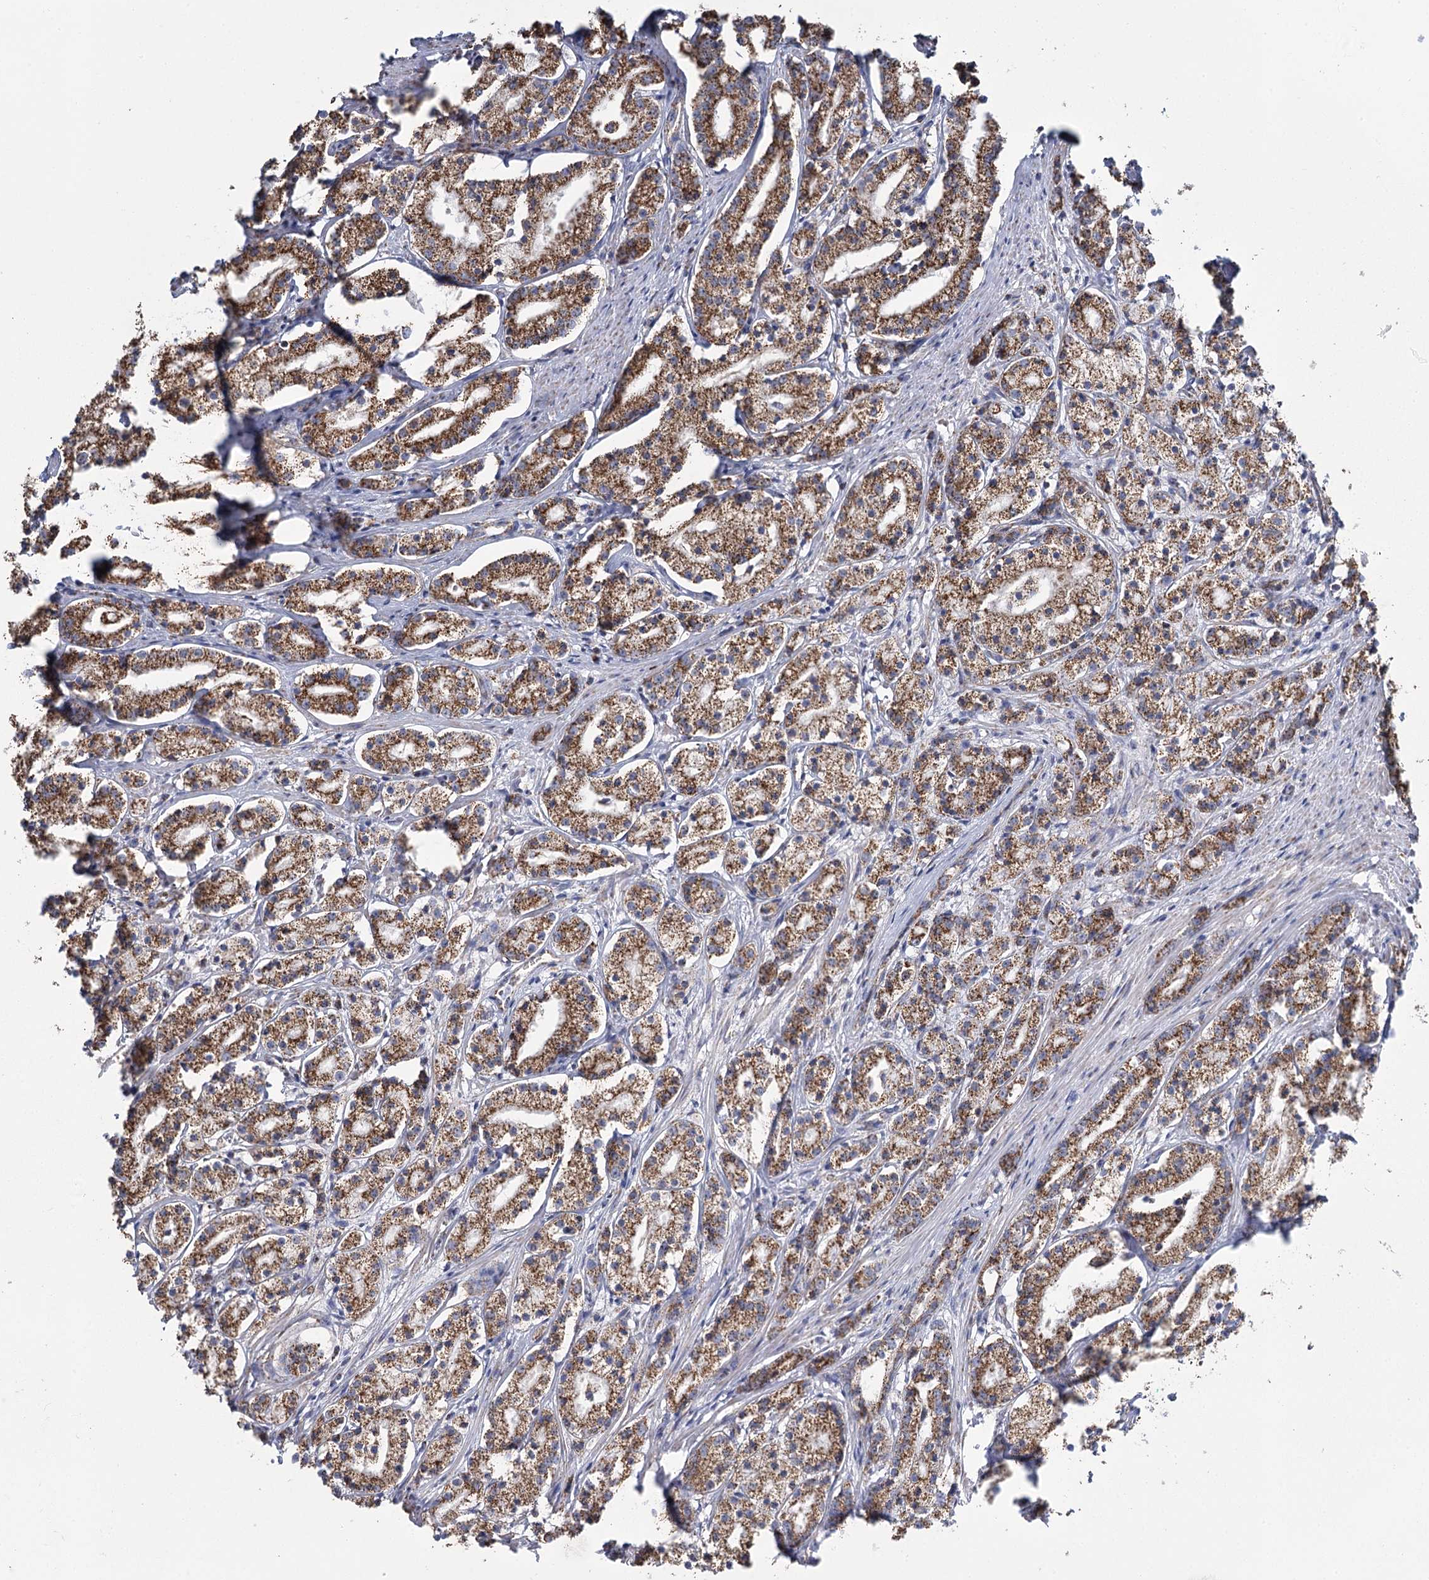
{"staining": {"intensity": "moderate", "quantity": ">75%", "location": "cytoplasmic/membranous"}, "tissue": "prostate cancer", "cell_type": "Tumor cells", "image_type": "cancer", "snomed": [{"axis": "morphology", "description": "Adenocarcinoma, High grade"}, {"axis": "topography", "description": "Prostate"}], "caption": "Immunohistochemistry of adenocarcinoma (high-grade) (prostate) reveals medium levels of moderate cytoplasmic/membranous positivity in approximately >75% of tumor cells.", "gene": "MRPL44", "patient": {"sex": "male", "age": 69}}